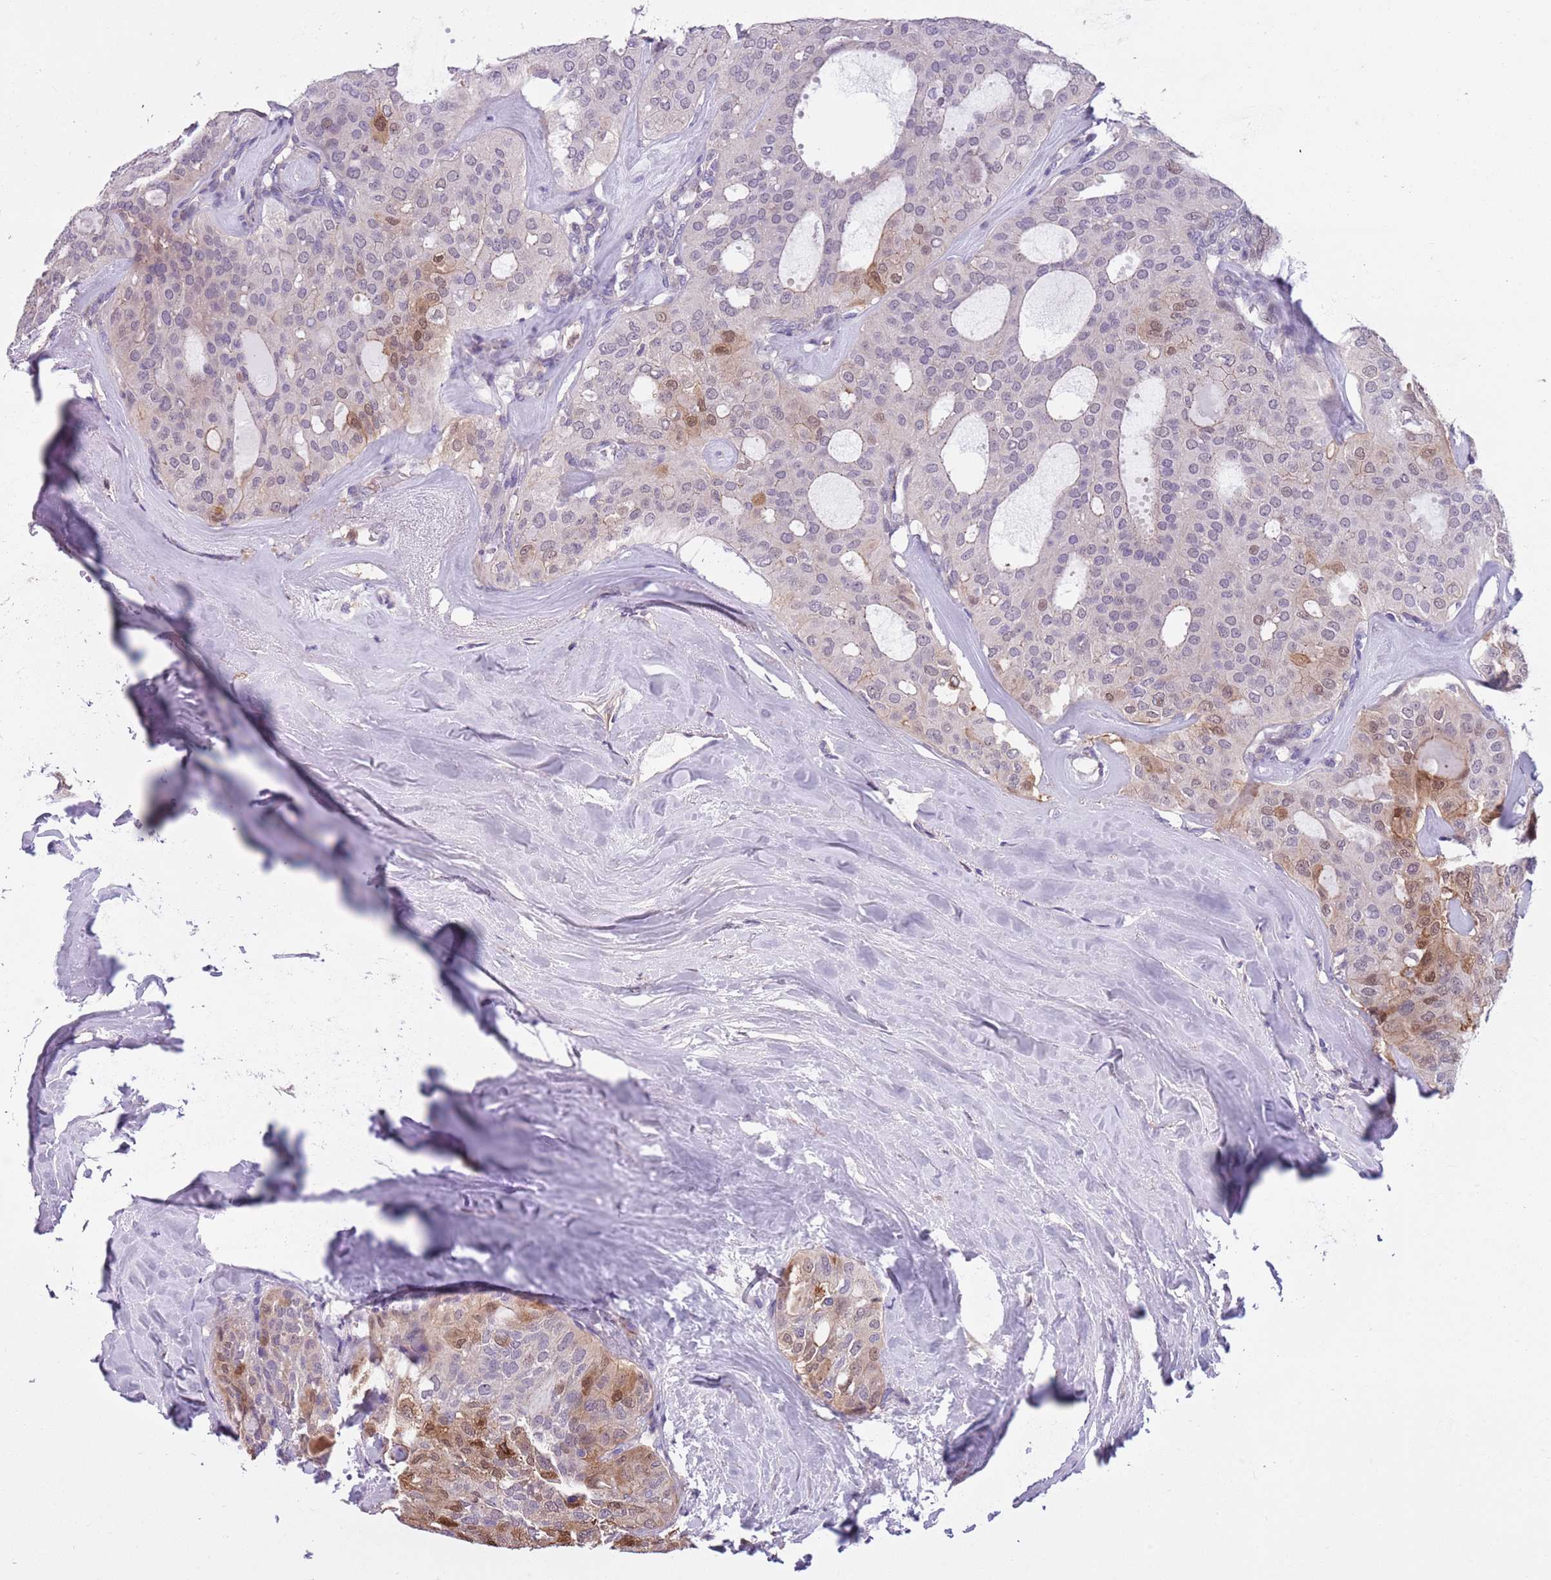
{"staining": {"intensity": "moderate", "quantity": "<25%", "location": "cytoplasmic/membranous,nuclear"}, "tissue": "thyroid cancer", "cell_type": "Tumor cells", "image_type": "cancer", "snomed": [{"axis": "morphology", "description": "Follicular adenoma carcinoma, NOS"}, {"axis": "topography", "description": "Thyroid gland"}], "caption": "Brown immunohistochemical staining in human follicular adenoma carcinoma (thyroid) displays moderate cytoplasmic/membranous and nuclear positivity in approximately <25% of tumor cells.", "gene": "JAML", "patient": {"sex": "male", "age": 75}}